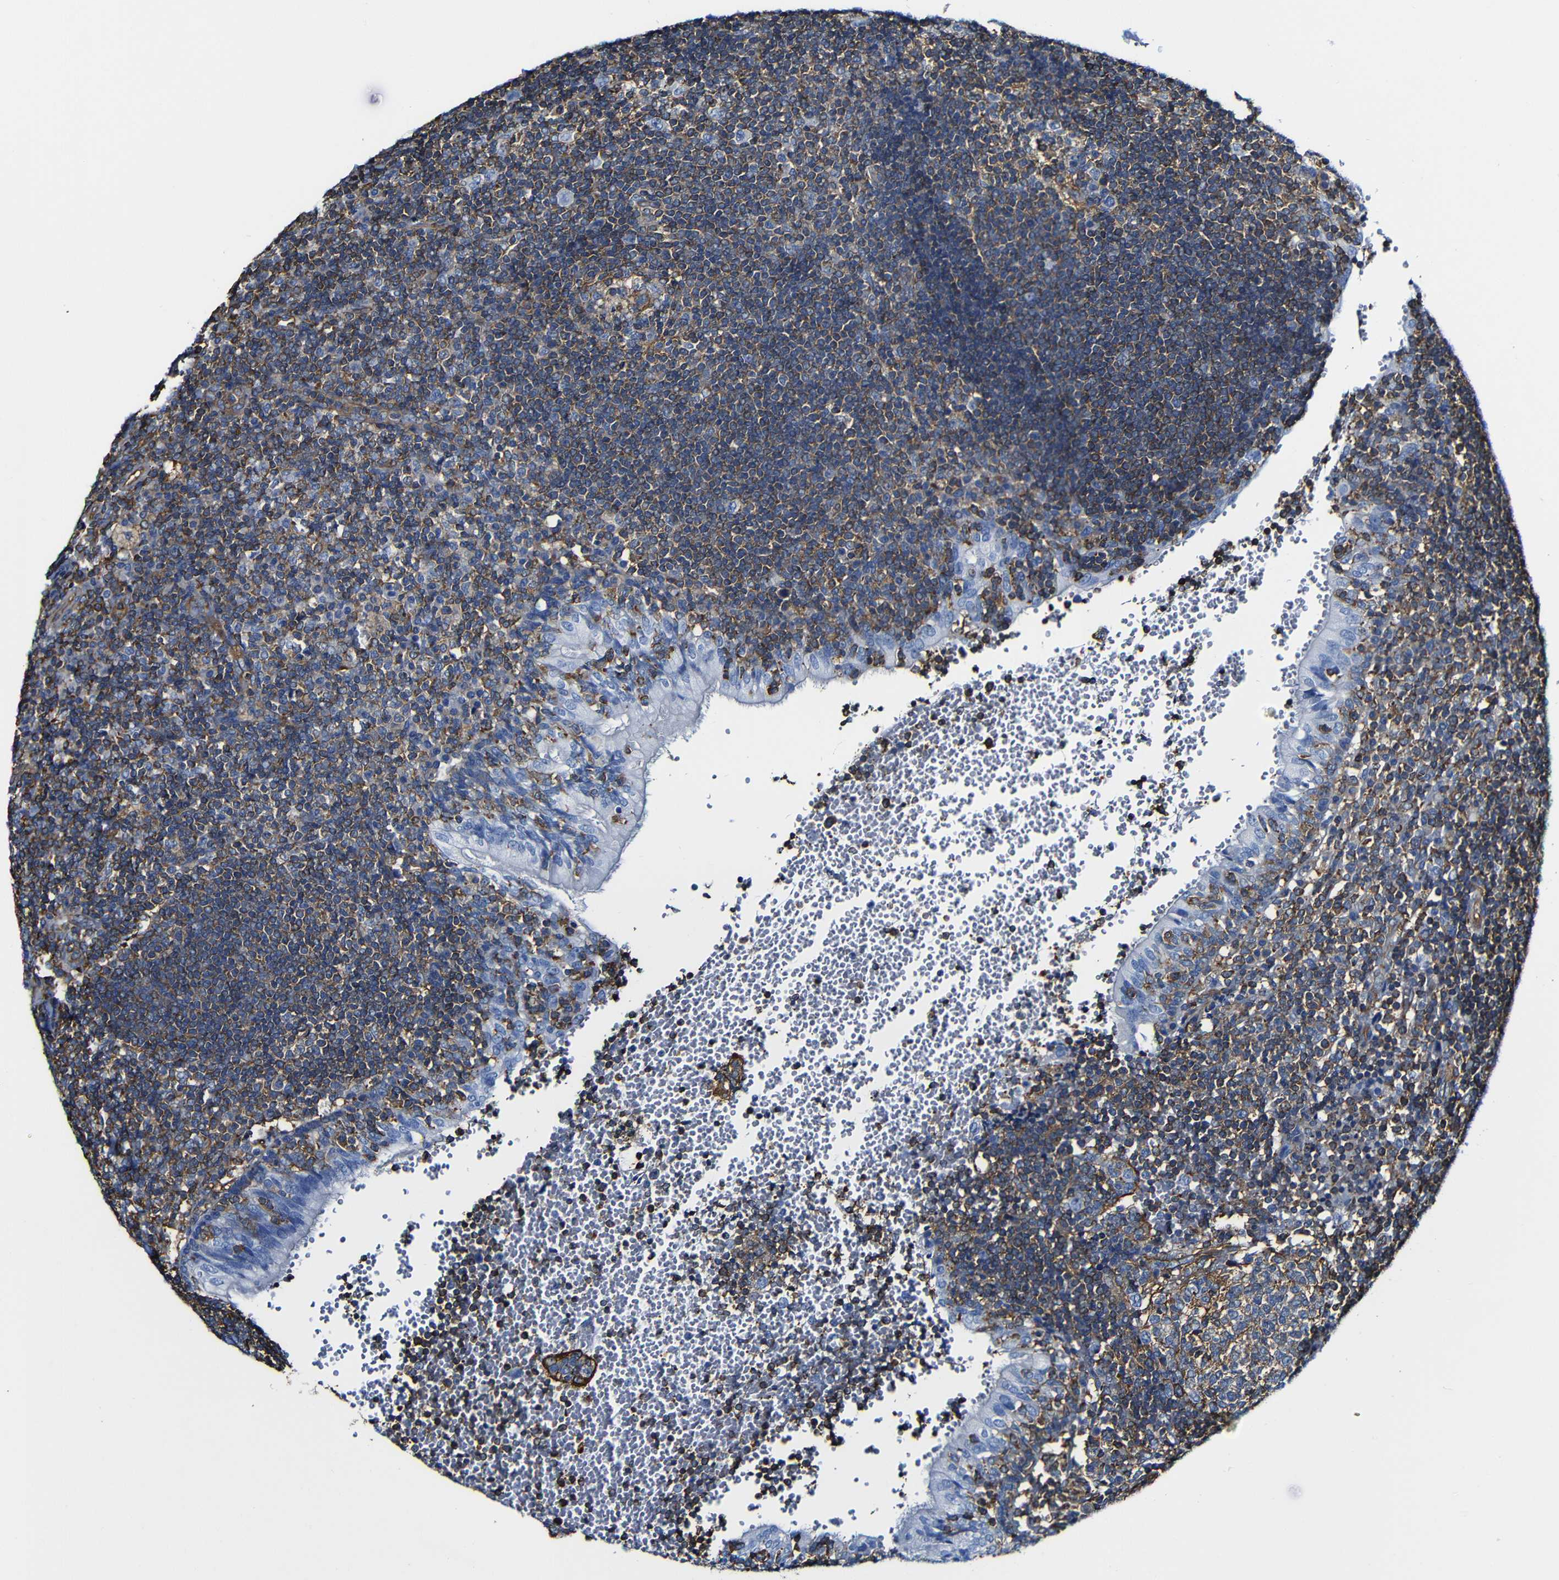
{"staining": {"intensity": "moderate", "quantity": ">75%", "location": "cytoplasmic/membranous"}, "tissue": "tonsil", "cell_type": "Germinal center cells", "image_type": "normal", "snomed": [{"axis": "morphology", "description": "Normal tissue, NOS"}, {"axis": "topography", "description": "Tonsil"}], "caption": "IHC staining of unremarkable tonsil, which exhibits medium levels of moderate cytoplasmic/membranous expression in about >75% of germinal center cells indicating moderate cytoplasmic/membranous protein staining. The staining was performed using DAB (3,3'-diaminobenzidine) (brown) for protein detection and nuclei were counterstained in hematoxylin (blue).", "gene": "MSN", "patient": {"sex": "female", "age": 40}}